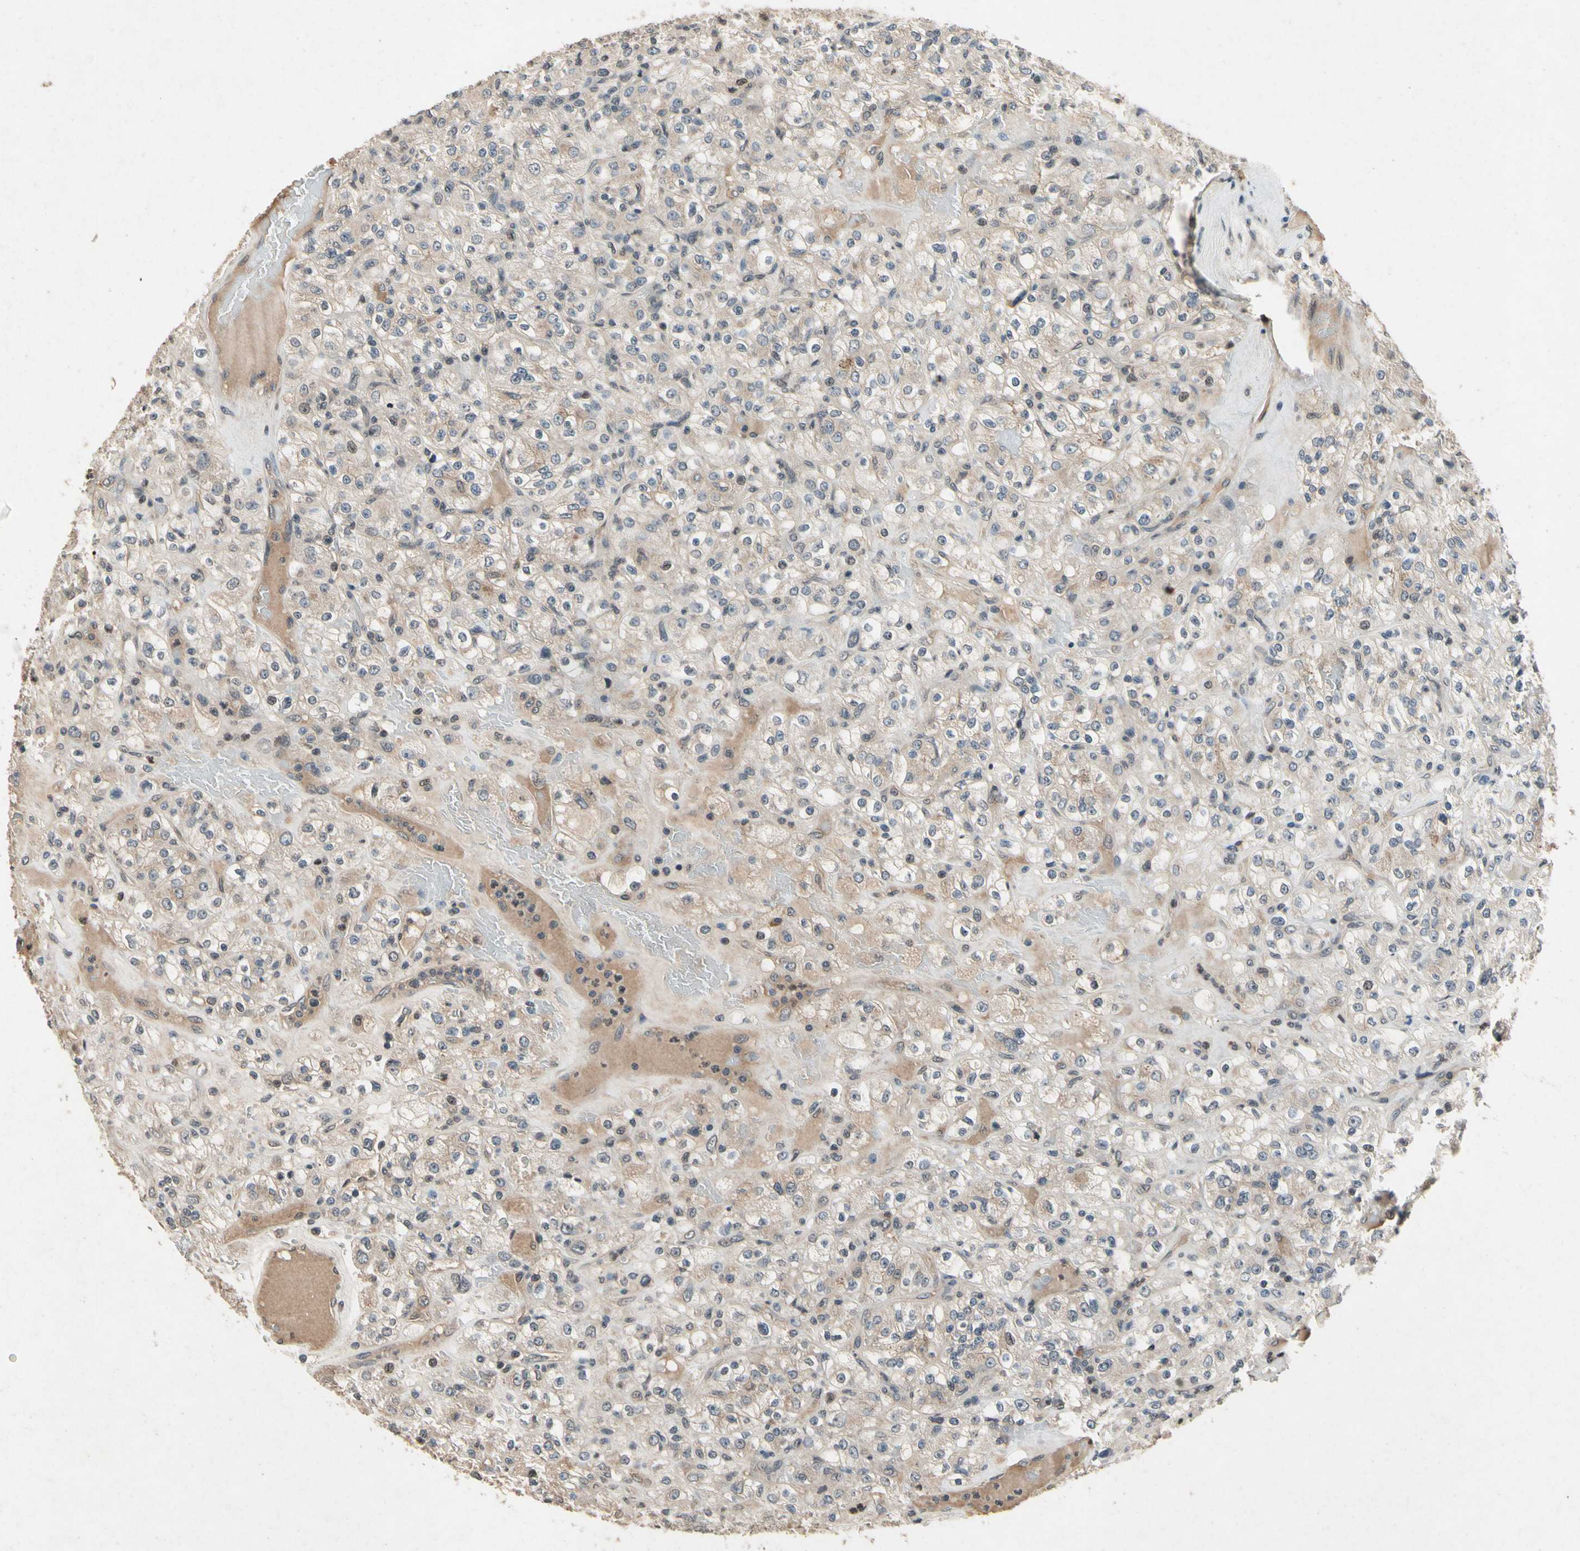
{"staining": {"intensity": "weak", "quantity": "25%-75%", "location": "cytoplasmic/membranous"}, "tissue": "renal cancer", "cell_type": "Tumor cells", "image_type": "cancer", "snomed": [{"axis": "morphology", "description": "Normal tissue, NOS"}, {"axis": "morphology", "description": "Adenocarcinoma, NOS"}, {"axis": "topography", "description": "Kidney"}], "caption": "A histopathology image of renal cancer (adenocarcinoma) stained for a protein reveals weak cytoplasmic/membranous brown staining in tumor cells.", "gene": "DPY19L3", "patient": {"sex": "female", "age": 72}}